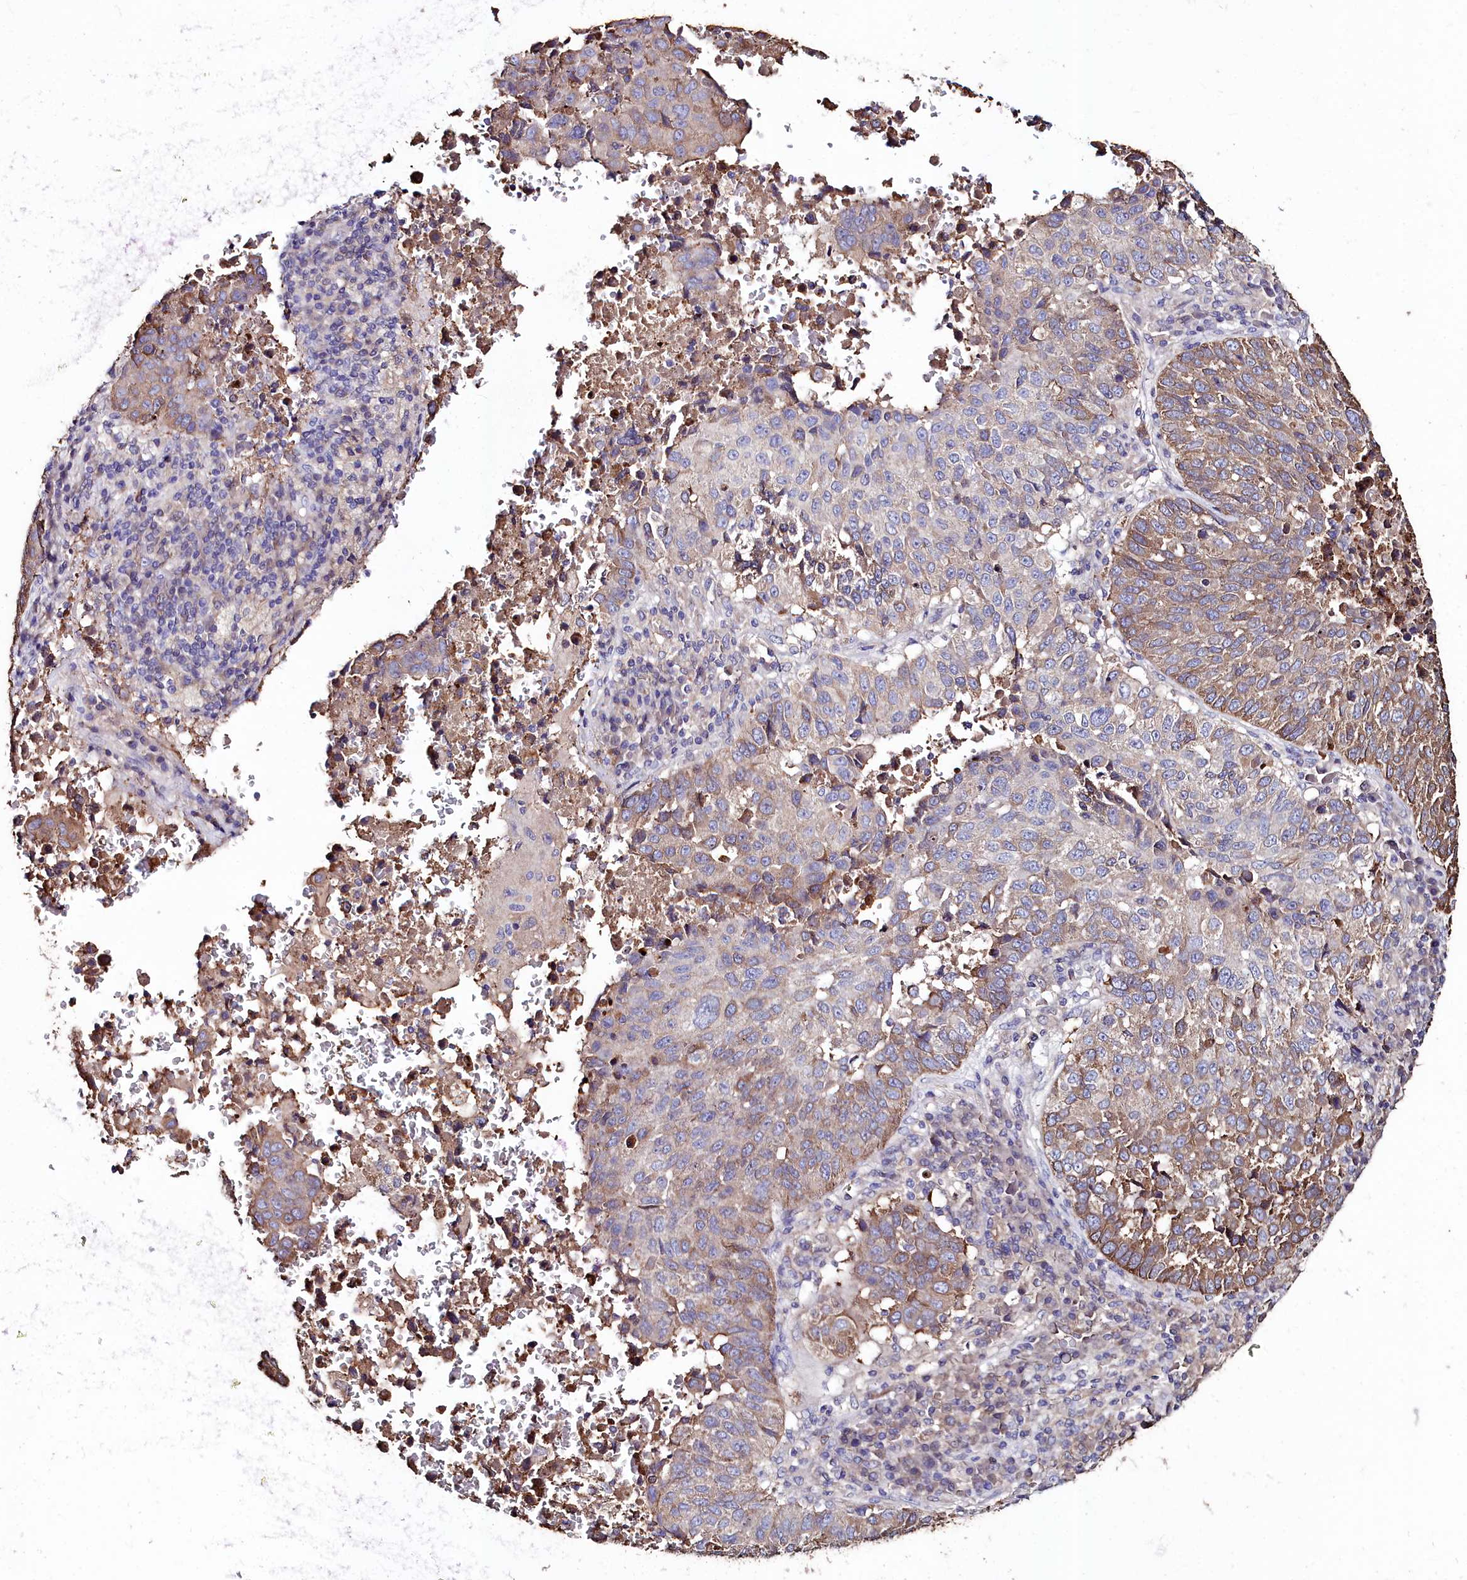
{"staining": {"intensity": "moderate", "quantity": "<25%", "location": "cytoplasmic/membranous"}, "tissue": "lung cancer", "cell_type": "Tumor cells", "image_type": "cancer", "snomed": [{"axis": "morphology", "description": "Squamous cell carcinoma, NOS"}, {"axis": "topography", "description": "Lung"}], "caption": "Immunohistochemical staining of lung squamous cell carcinoma demonstrates moderate cytoplasmic/membranous protein positivity in approximately <25% of tumor cells. The staining was performed using DAB to visualize the protein expression in brown, while the nuclei were stained in blue with hematoxylin (Magnification: 20x).", "gene": "AMBRA1", "patient": {"sex": "male", "age": 73}}